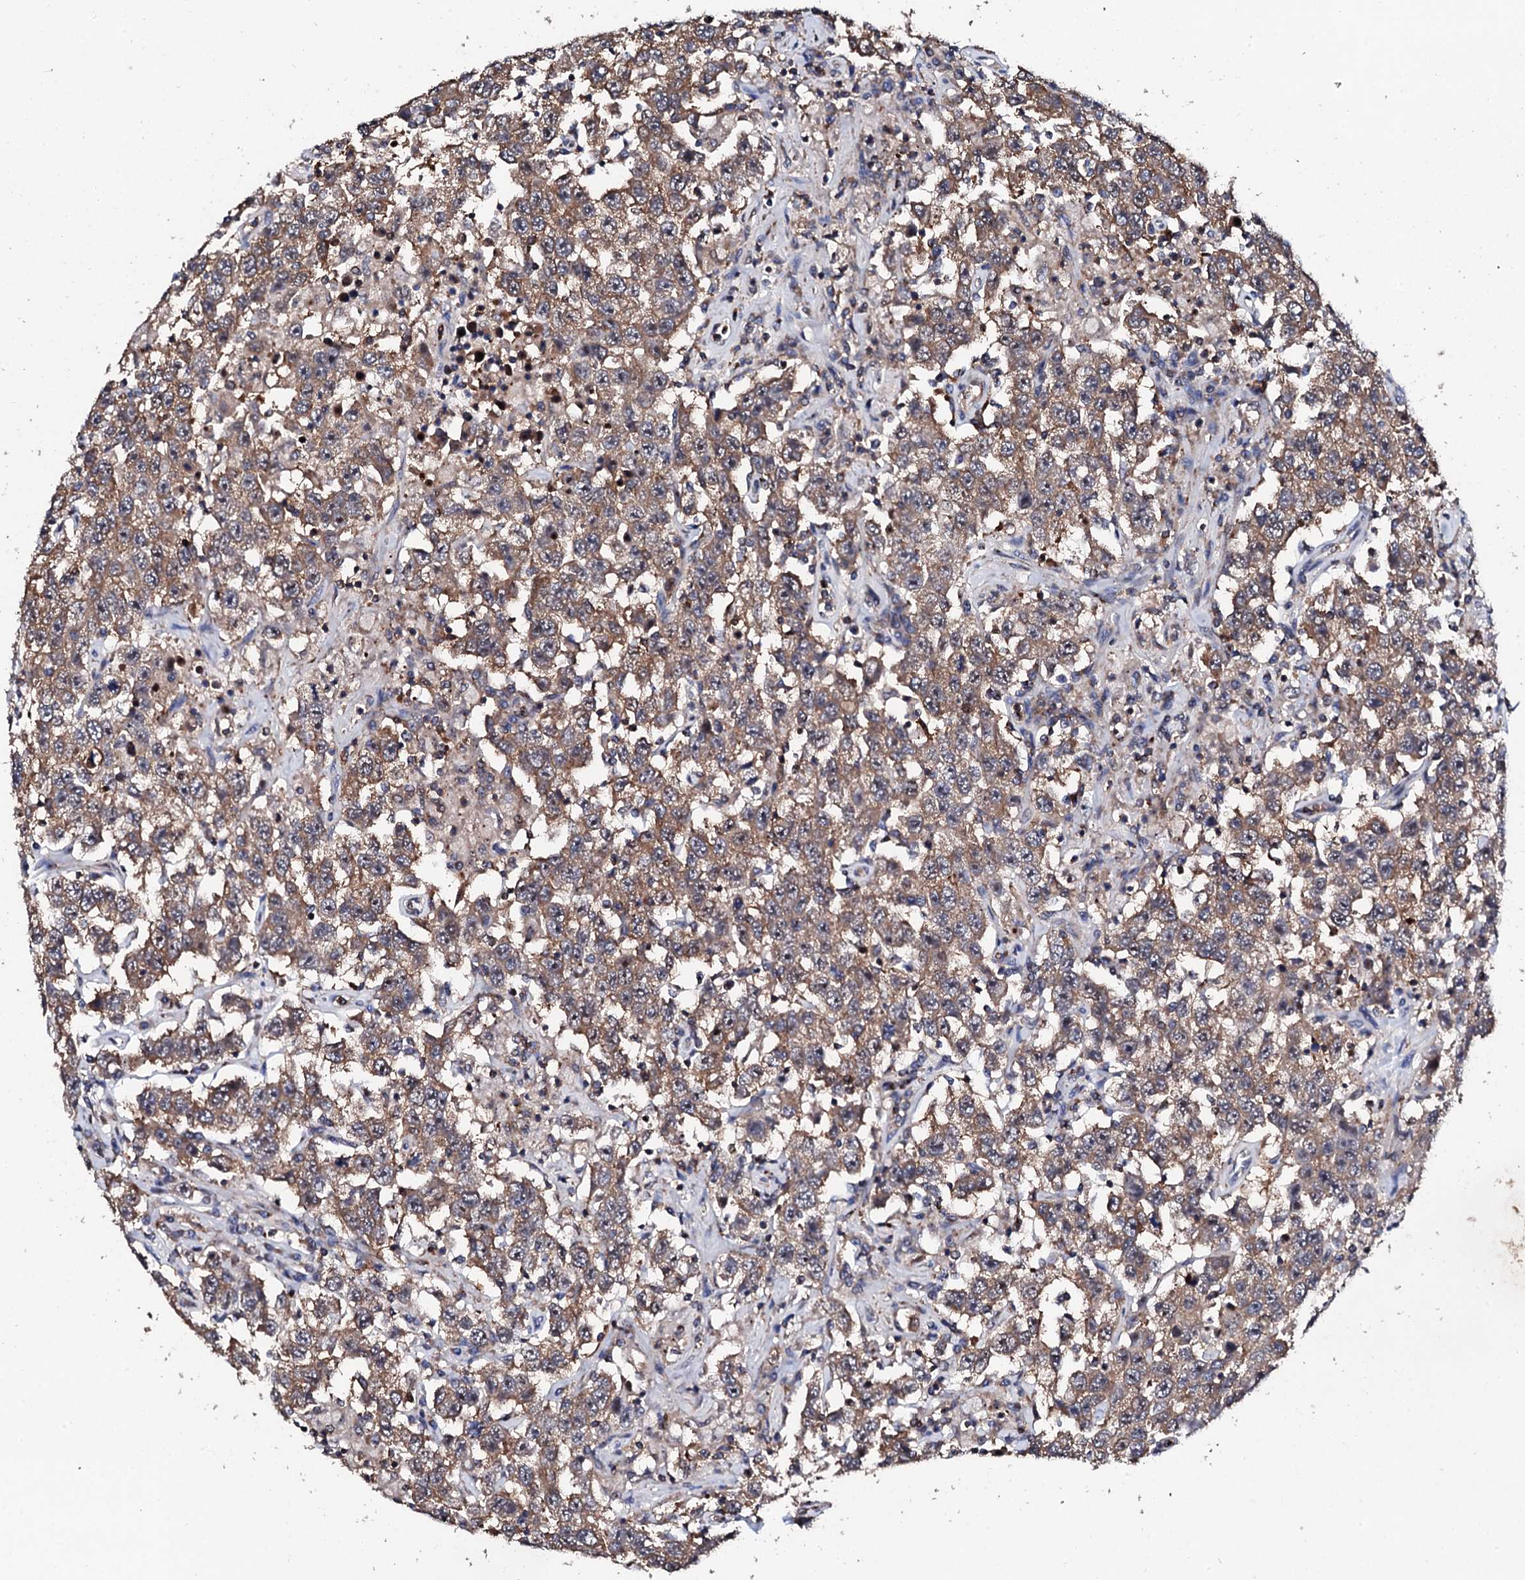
{"staining": {"intensity": "moderate", "quantity": ">75%", "location": "cytoplasmic/membranous"}, "tissue": "testis cancer", "cell_type": "Tumor cells", "image_type": "cancer", "snomed": [{"axis": "morphology", "description": "Seminoma, NOS"}, {"axis": "topography", "description": "Testis"}], "caption": "High-magnification brightfield microscopy of testis cancer (seminoma) stained with DAB (brown) and counterstained with hematoxylin (blue). tumor cells exhibit moderate cytoplasmic/membranous staining is seen in about>75% of cells.", "gene": "GTPBP4", "patient": {"sex": "male", "age": 41}}